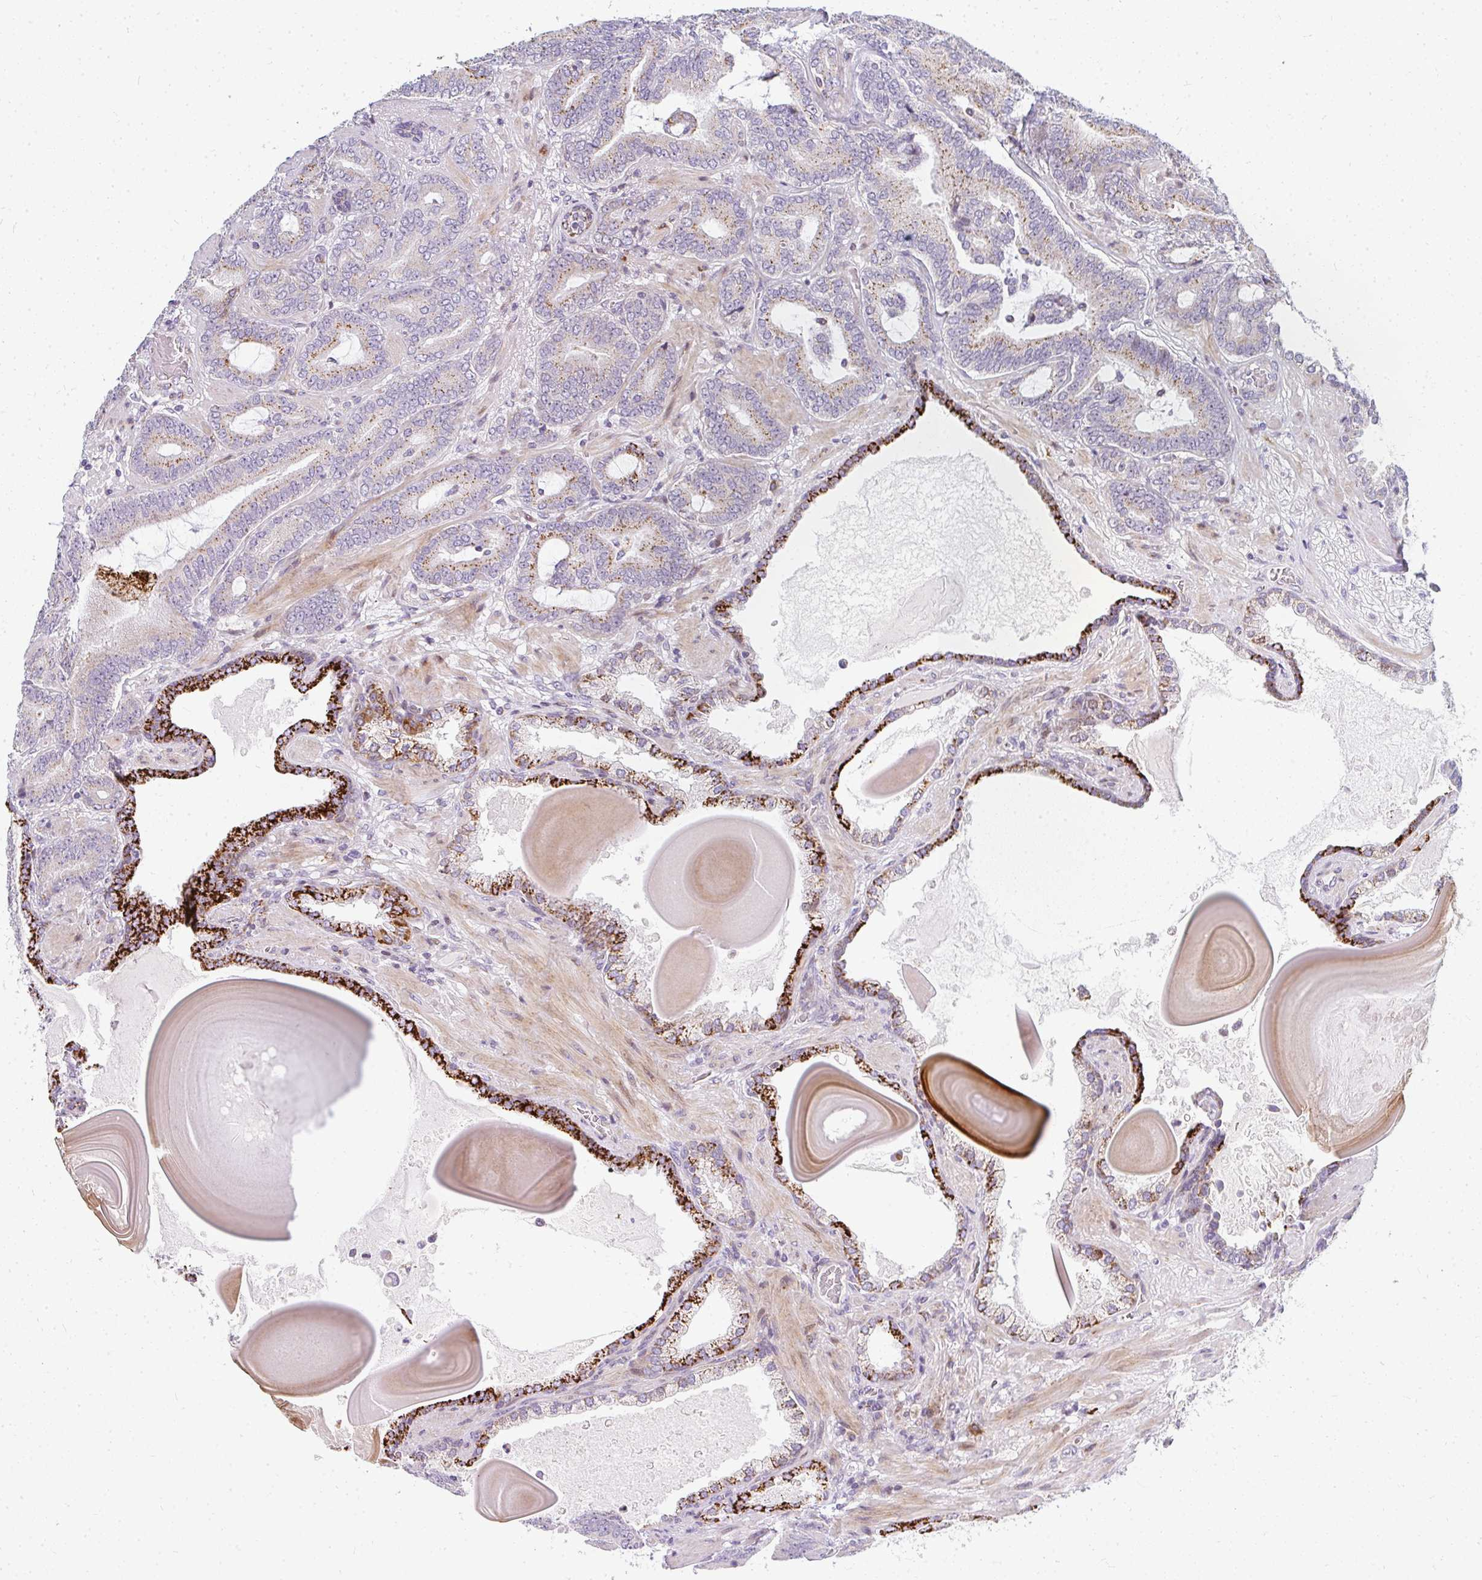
{"staining": {"intensity": "strong", "quantity": "<25%", "location": "cytoplasmic/membranous"}, "tissue": "prostate cancer", "cell_type": "Tumor cells", "image_type": "cancer", "snomed": [{"axis": "morphology", "description": "Adenocarcinoma, High grade"}, {"axis": "topography", "description": "Prostate"}], "caption": "The micrograph shows staining of prostate cancer, revealing strong cytoplasmic/membranous protein expression (brown color) within tumor cells.", "gene": "PLA2G5", "patient": {"sex": "male", "age": 62}}